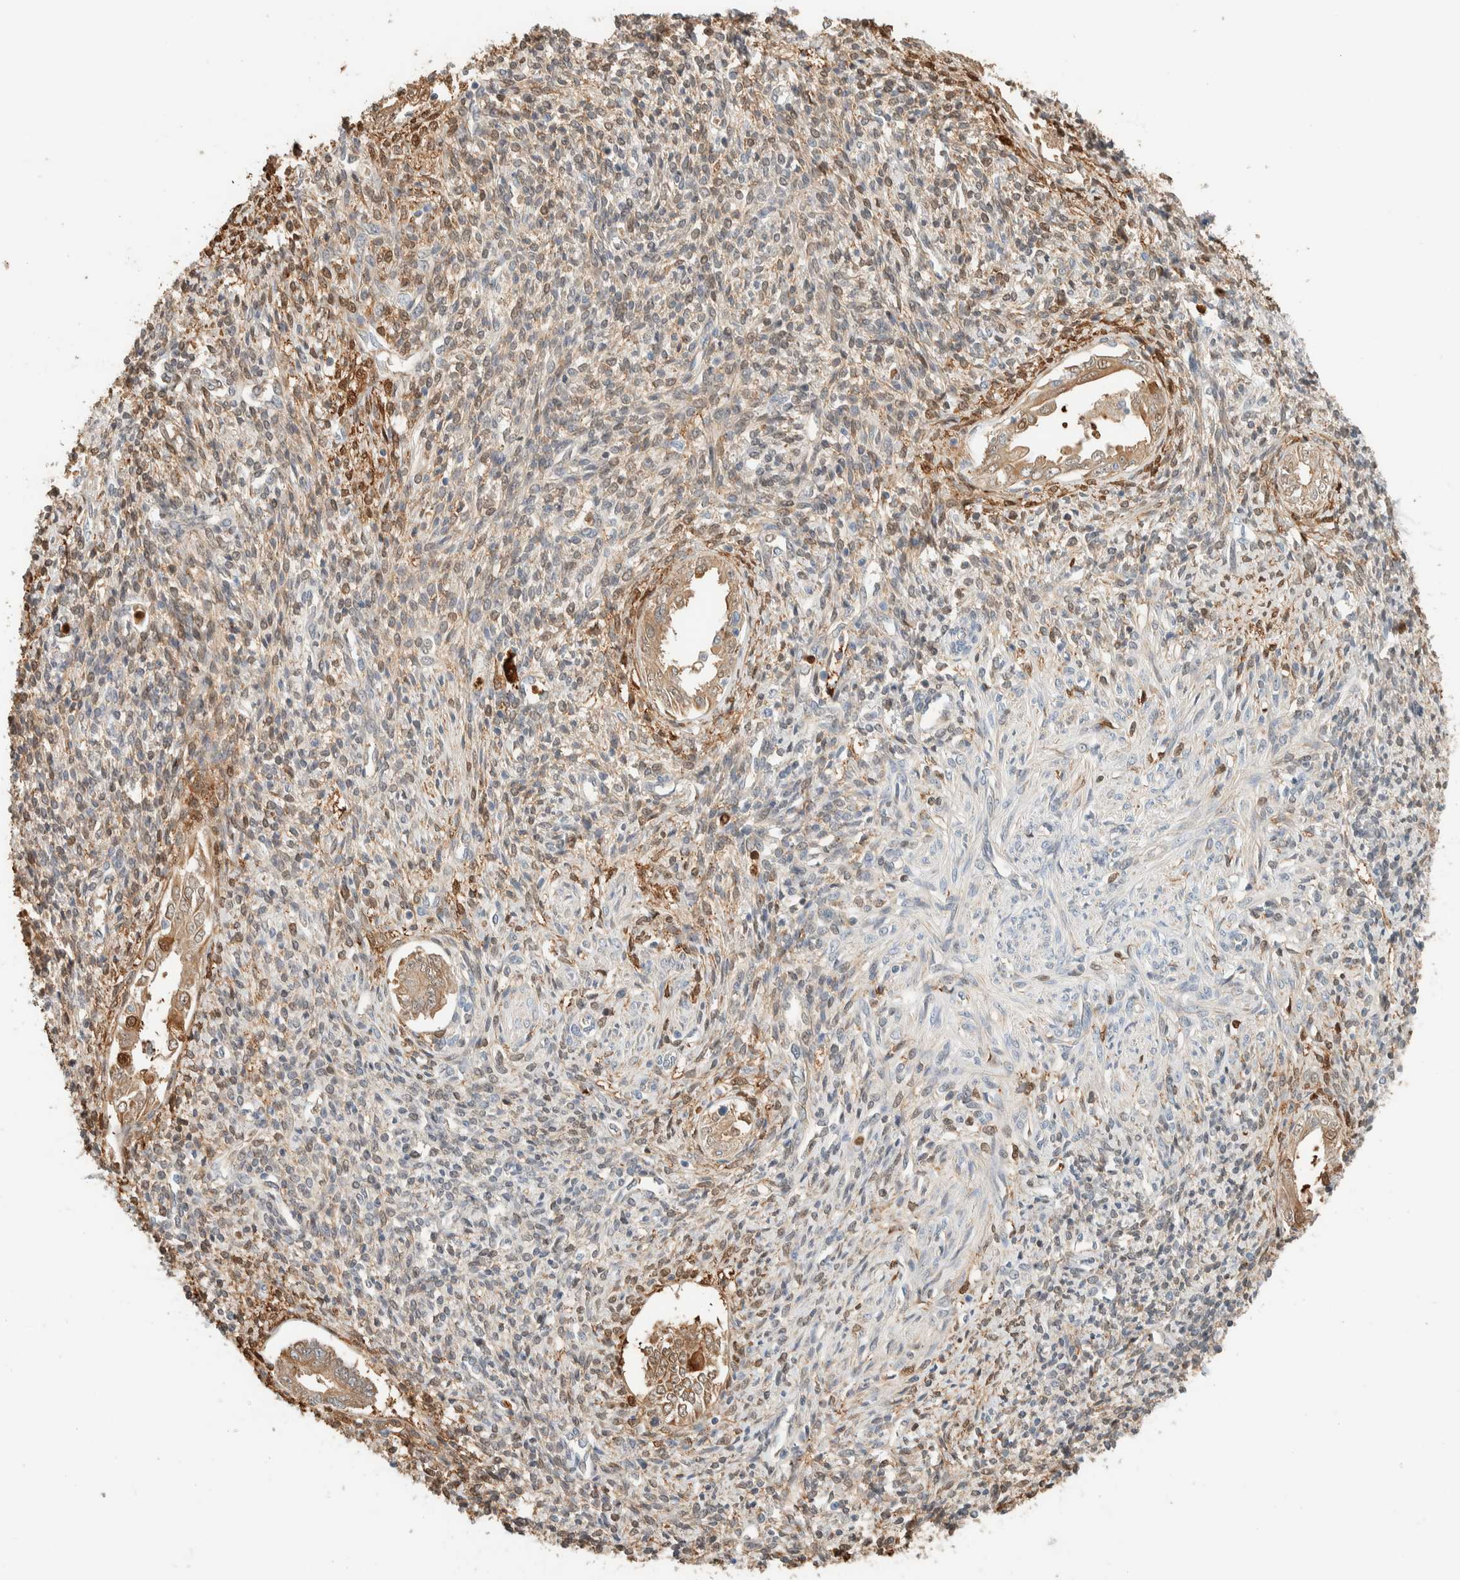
{"staining": {"intensity": "moderate", "quantity": "<25%", "location": "cytoplasmic/membranous,nuclear"}, "tissue": "endometrium", "cell_type": "Cells in endometrial stroma", "image_type": "normal", "snomed": [{"axis": "morphology", "description": "Normal tissue, NOS"}, {"axis": "topography", "description": "Endometrium"}], "caption": "A brown stain labels moderate cytoplasmic/membranous,nuclear positivity of a protein in cells in endometrial stroma of benign endometrium.", "gene": "SETD4", "patient": {"sex": "female", "age": 66}}